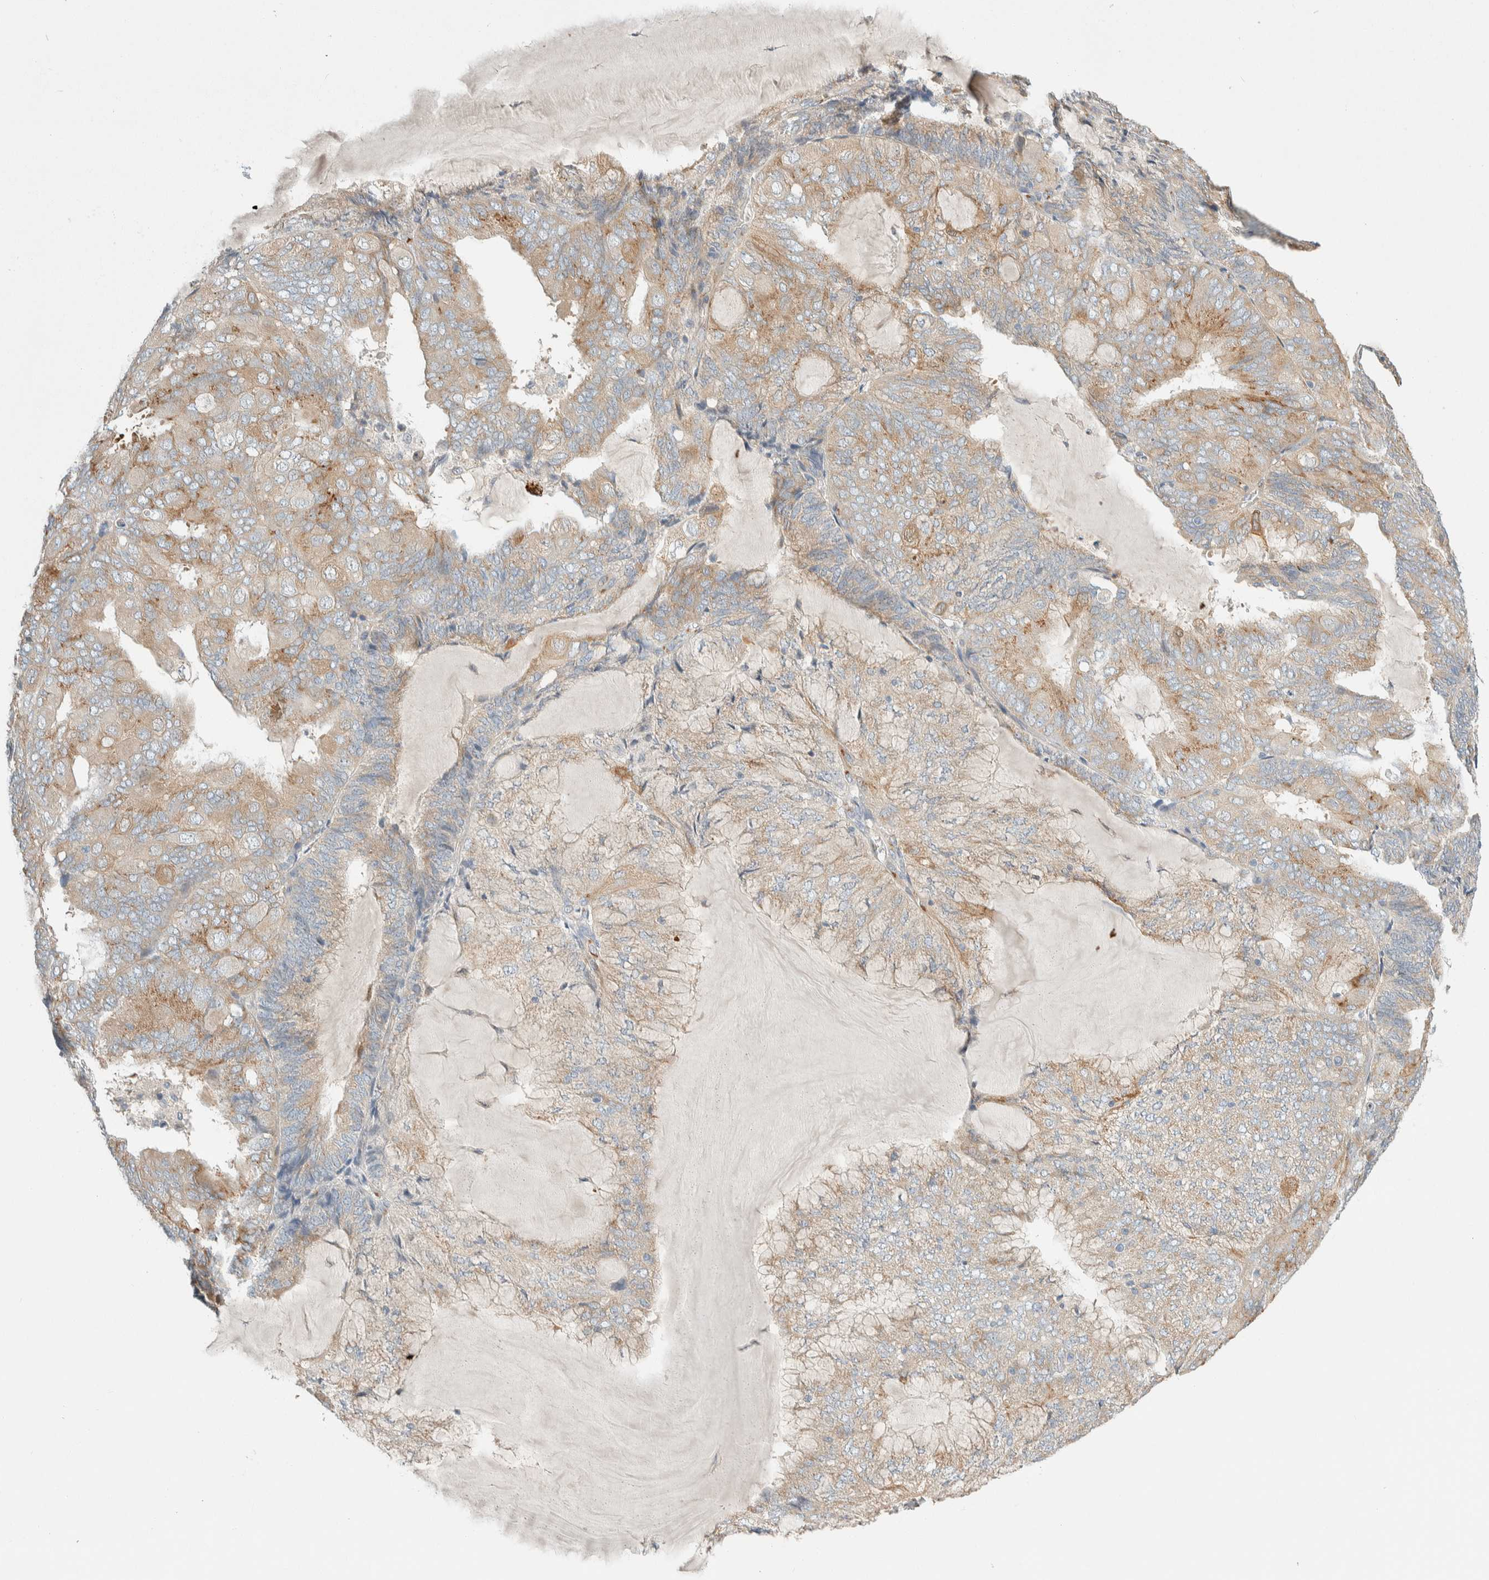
{"staining": {"intensity": "weak", "quantity": ">75%", "location": "cytoplasmic/membranous"}, "tissue": "endometrial cancer", "cell_type": "Tumor cells", "image_type": "cancer", "snomed": [{"axis": "morphology", "description": "Adenocarcinoma, NOS"}, {"axis": "topography", "description": "Endometrium"}], "caption": "Brown immunohistochemical staining in human endometrial cancer demonstrates weak cytoplasmic/membranous positivity in approximately >75% of tumor cells. (DAB IHC with brightfield microscopy, high magnification).", "gene": "TMEM184B", "patient": {"sex": "female", "age": 81}}